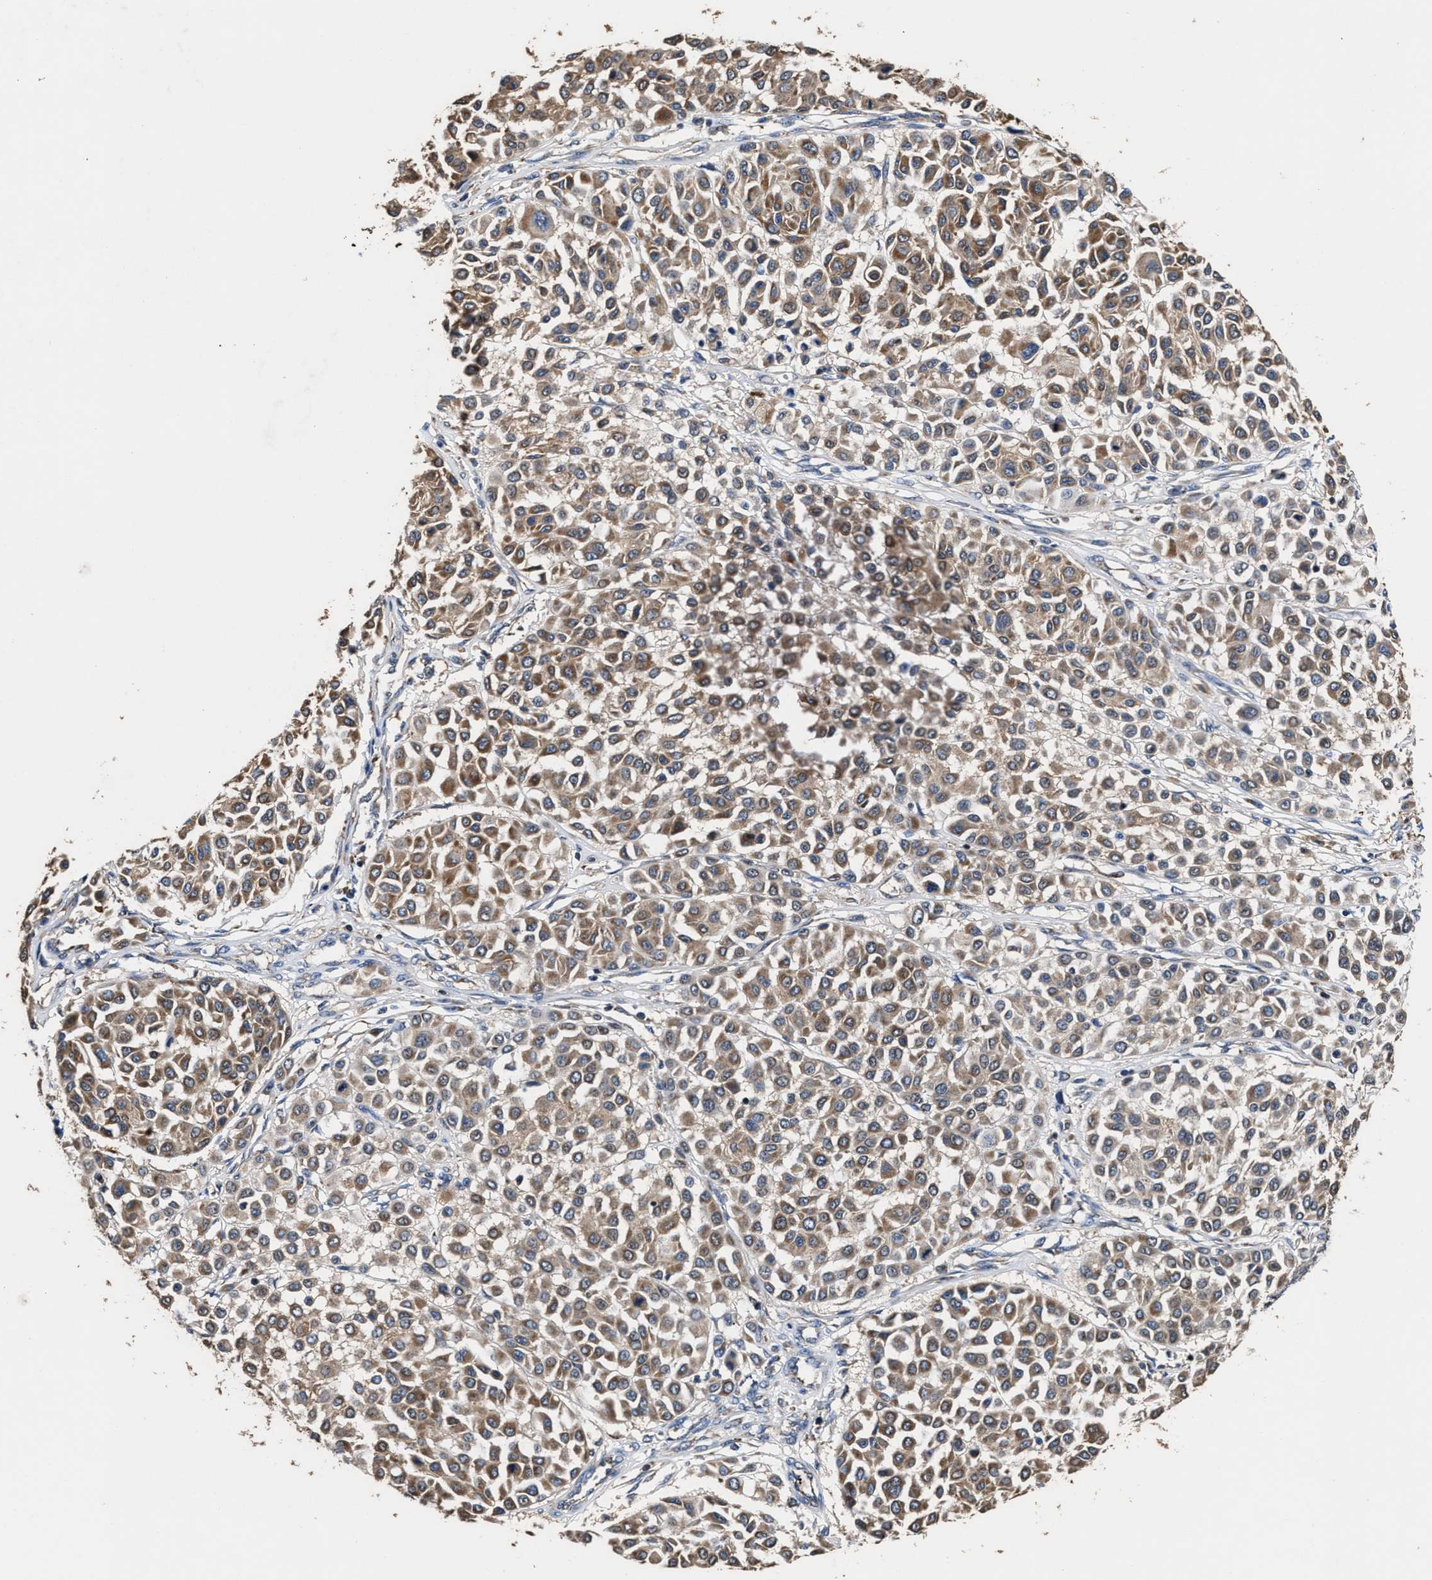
{"staining": {"intensity": "weak", "quantity": ">75%", "location": "cytoplasmic/membranous"}, "tissue": "melanoma", "cell_type": "Tumor cells", "image_type": "cancer", "snomed": [{"axis": "morphology", "description": "Malignant melanoma, Metastatic site"}, {"axis": "topography", "description": "Soft tissue"}], "caption": "Protein staining of malignant melanoma (metastatic site) tissue demonstrates weak cytoplasmic/membranous positivity in approximately >75% of tumor cells.", "gene": "ACLY", "patient": {"sex": "male", "age": 41}}